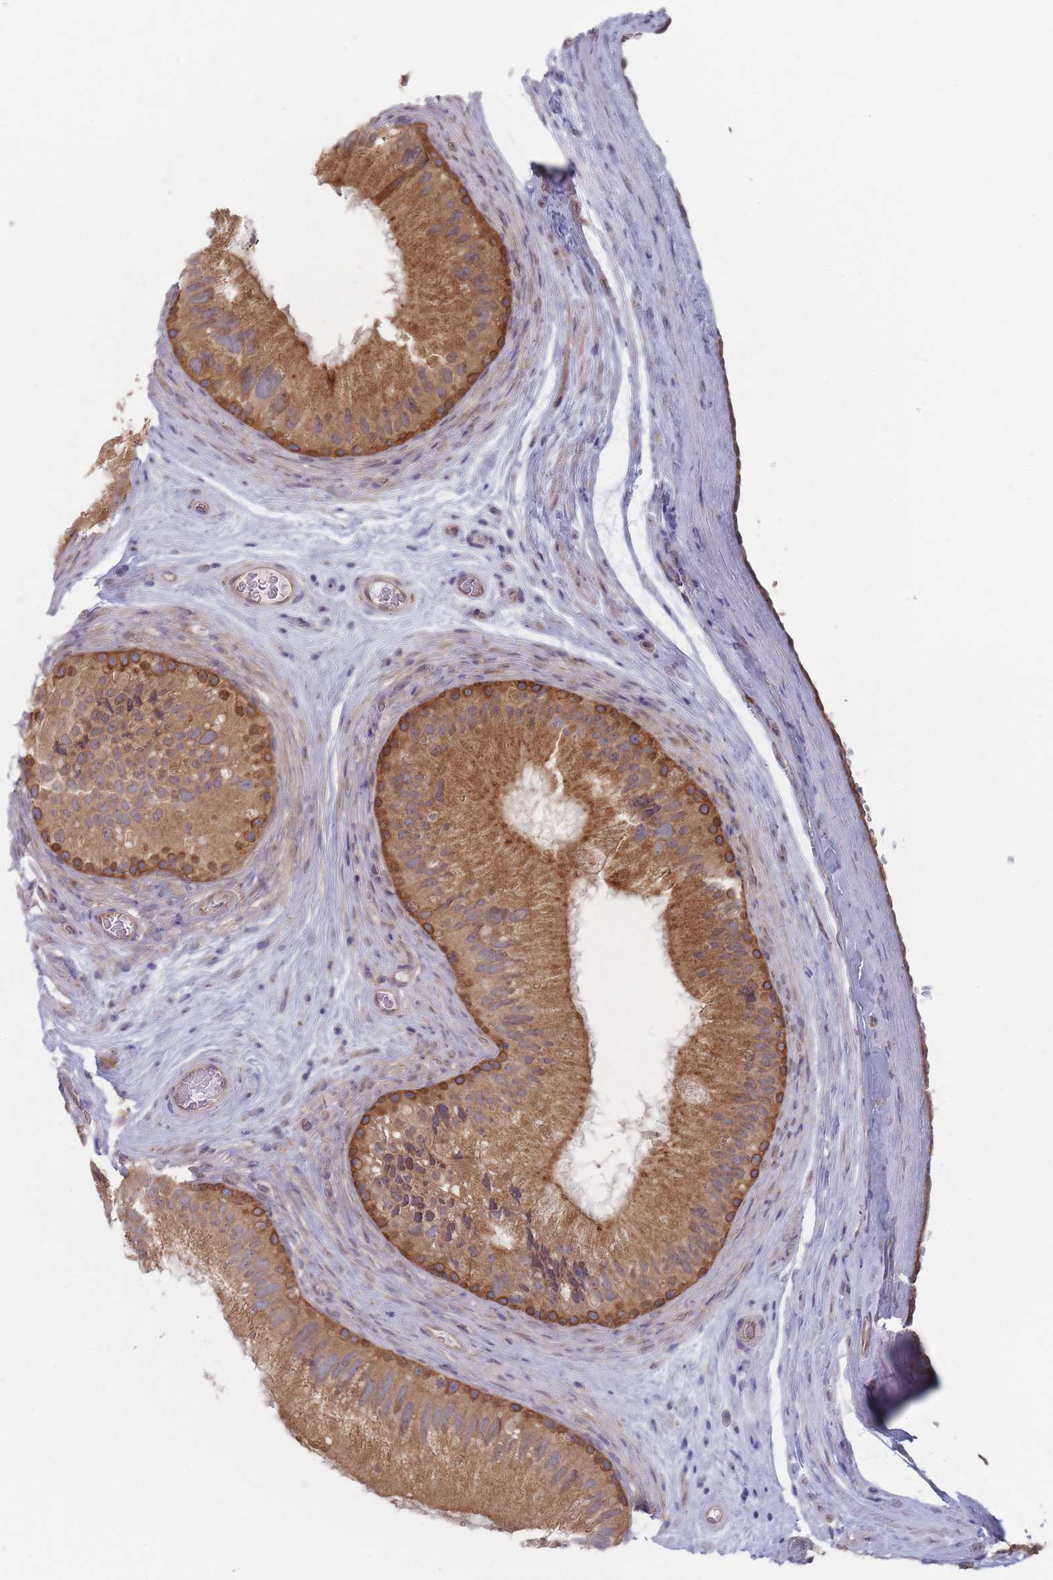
{"staining": {"intensity": "strong", "quantity": "25%-75%", "location": "cytoplasmic/membranous"}, "tissue": "epididymis", "cell_type": "Glandular cells", "image_type": "normal", "snomed": [{"axis": "morphology", "description": "Normal tissue, NOS"}, {"axis": "topography", "description": "Epididymis"}], "caption": "Immunohistochemistry (IHC) photomicrograph of benign epididymis: epididymis stained using immunohistochemistry exhibits high levels of strong protein expression localized specifically in the cytoplasmic/membranous of glandular cells, appearing as a cytoplasmic/membranous brown color.", "gene": "EFCC1", "patient": {"sex": "male", "age": 50}}